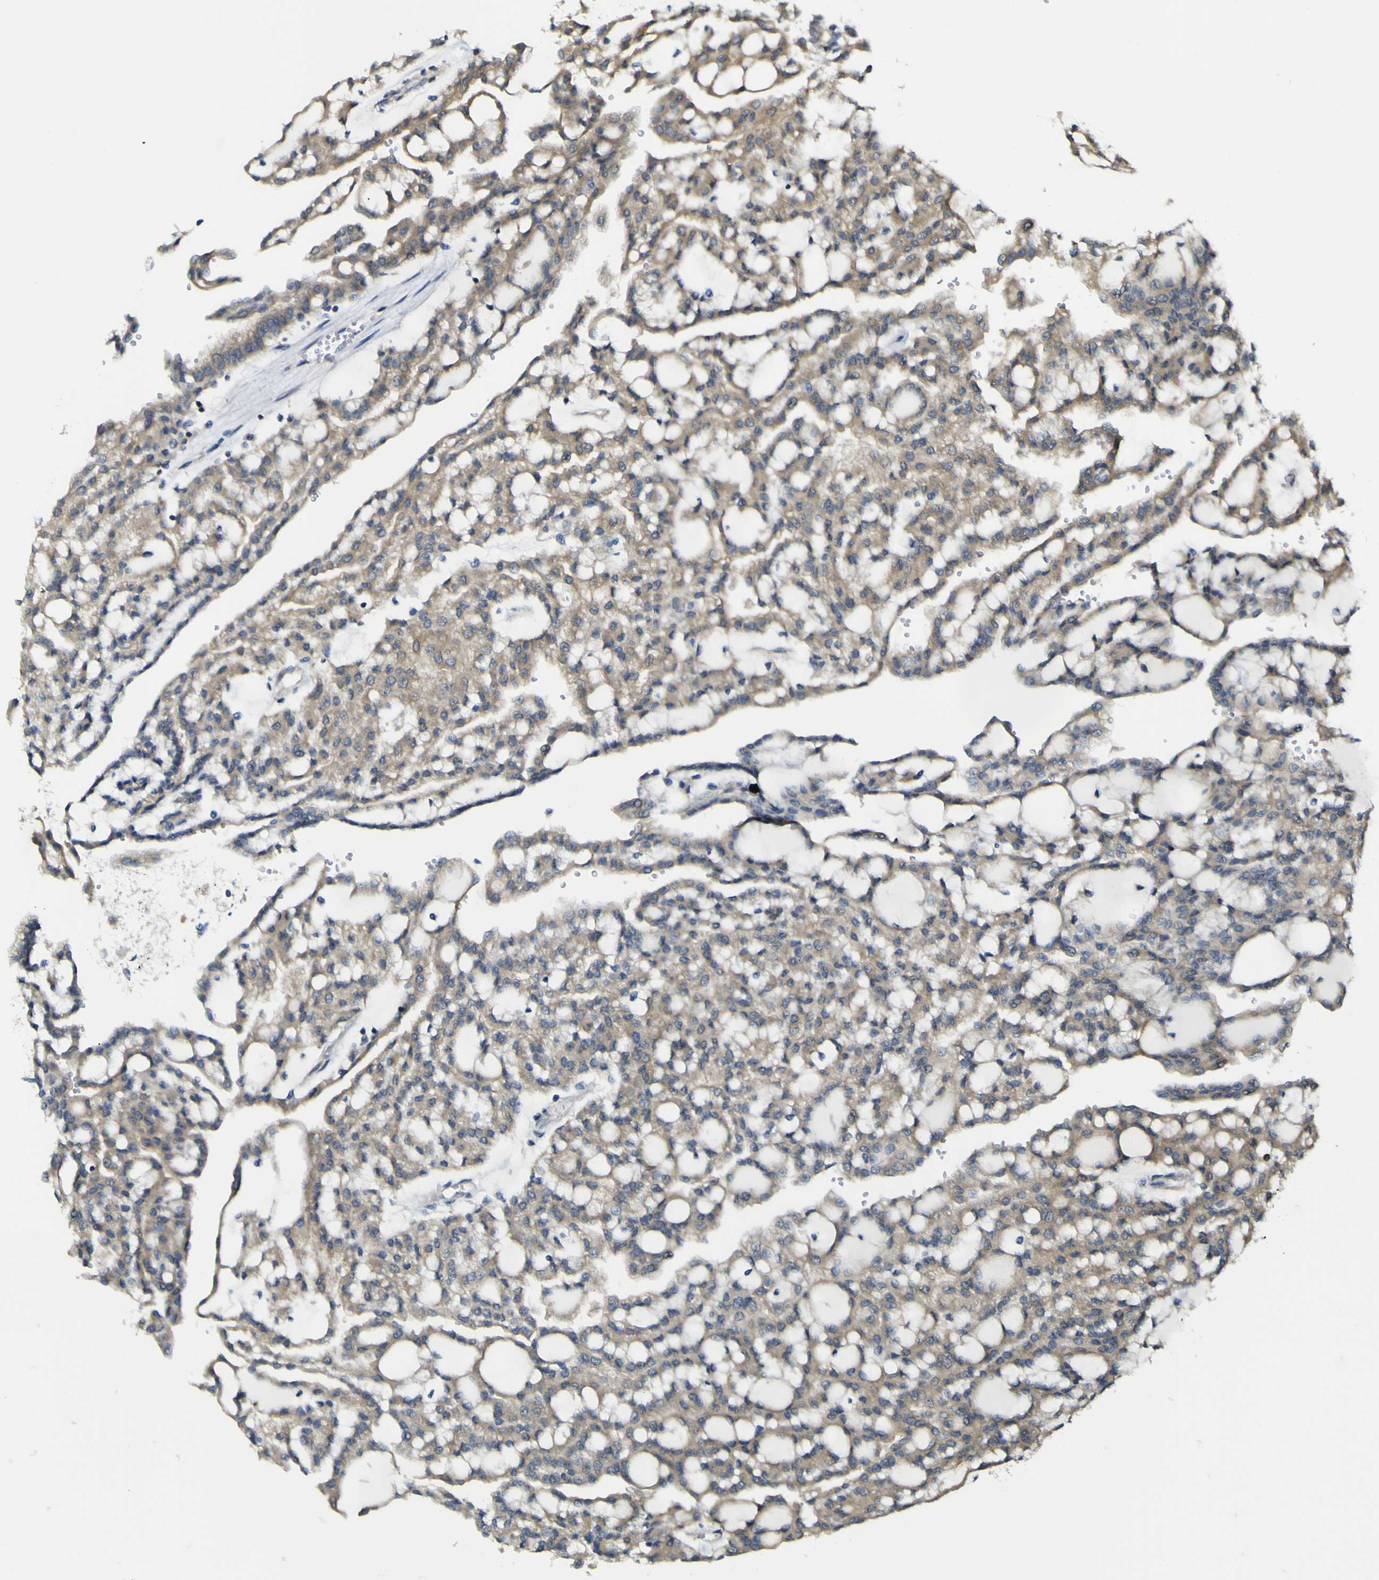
{"staining": {"intensity": "moderate", "quantity": ">75%", "location": "cytoplasmic/membranous"}, "tissue": "renal cancer", "cell_type": "Tumor cells", "image_type": "cancer", "snomed": [{"axis": "morphology", "description": "Adenocarcinoma, NOS"}, {"axis": "topography", "description": "Kidney"}], "caption": "A medium amount of moderate cytoplasmic/membranous staining is present in about >75% of tumor cells in adenocarcinoma (renal) tissue. (DAB IHC with brightfield microscopy, high magnification).", "gene": "EML2", "patient": {"sex": "male", "age": 63}}